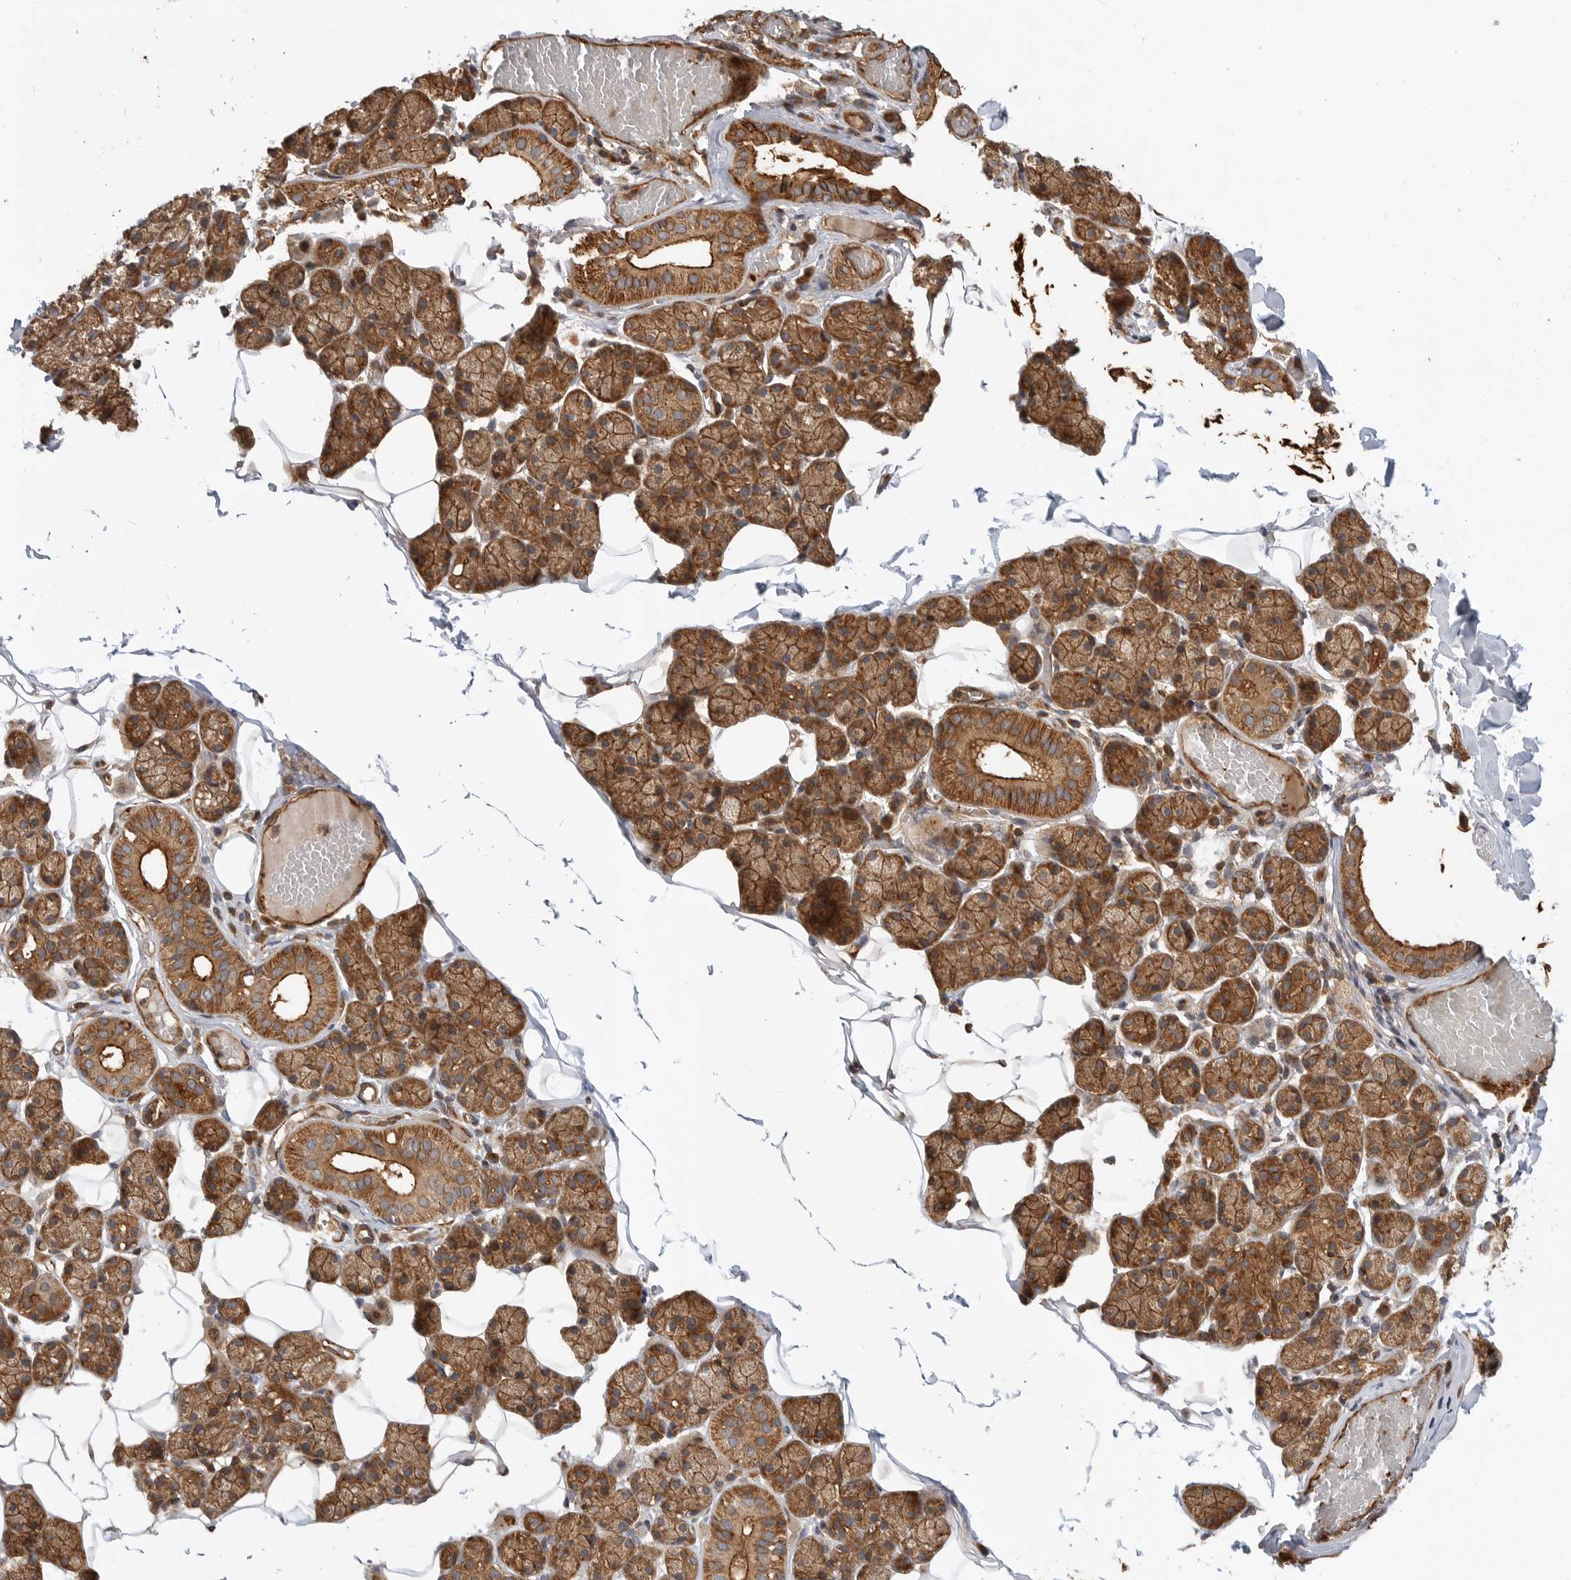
{"staining": {"intensity": "moderate", "quantity": ">75%", "location": "cytoplasmic/membranous"}, "tissue": "salivary gland", "cell_type": "Glandular cells", "image_type": "normal", "snomed": [{"axis": "morphology", "description": "Normal tissue, NOS"}, {"axis": "topography", "description": "Salivary gland"}], "caption": "This micrograph reveals immunohistochemistry staining of normal salivary gland, with medium moderate cytoplasmic/membranous expression in approximately >75% of glandular cells.", "gene": "GPATCH2", "patient": {"sex": "female", "age": 33}}